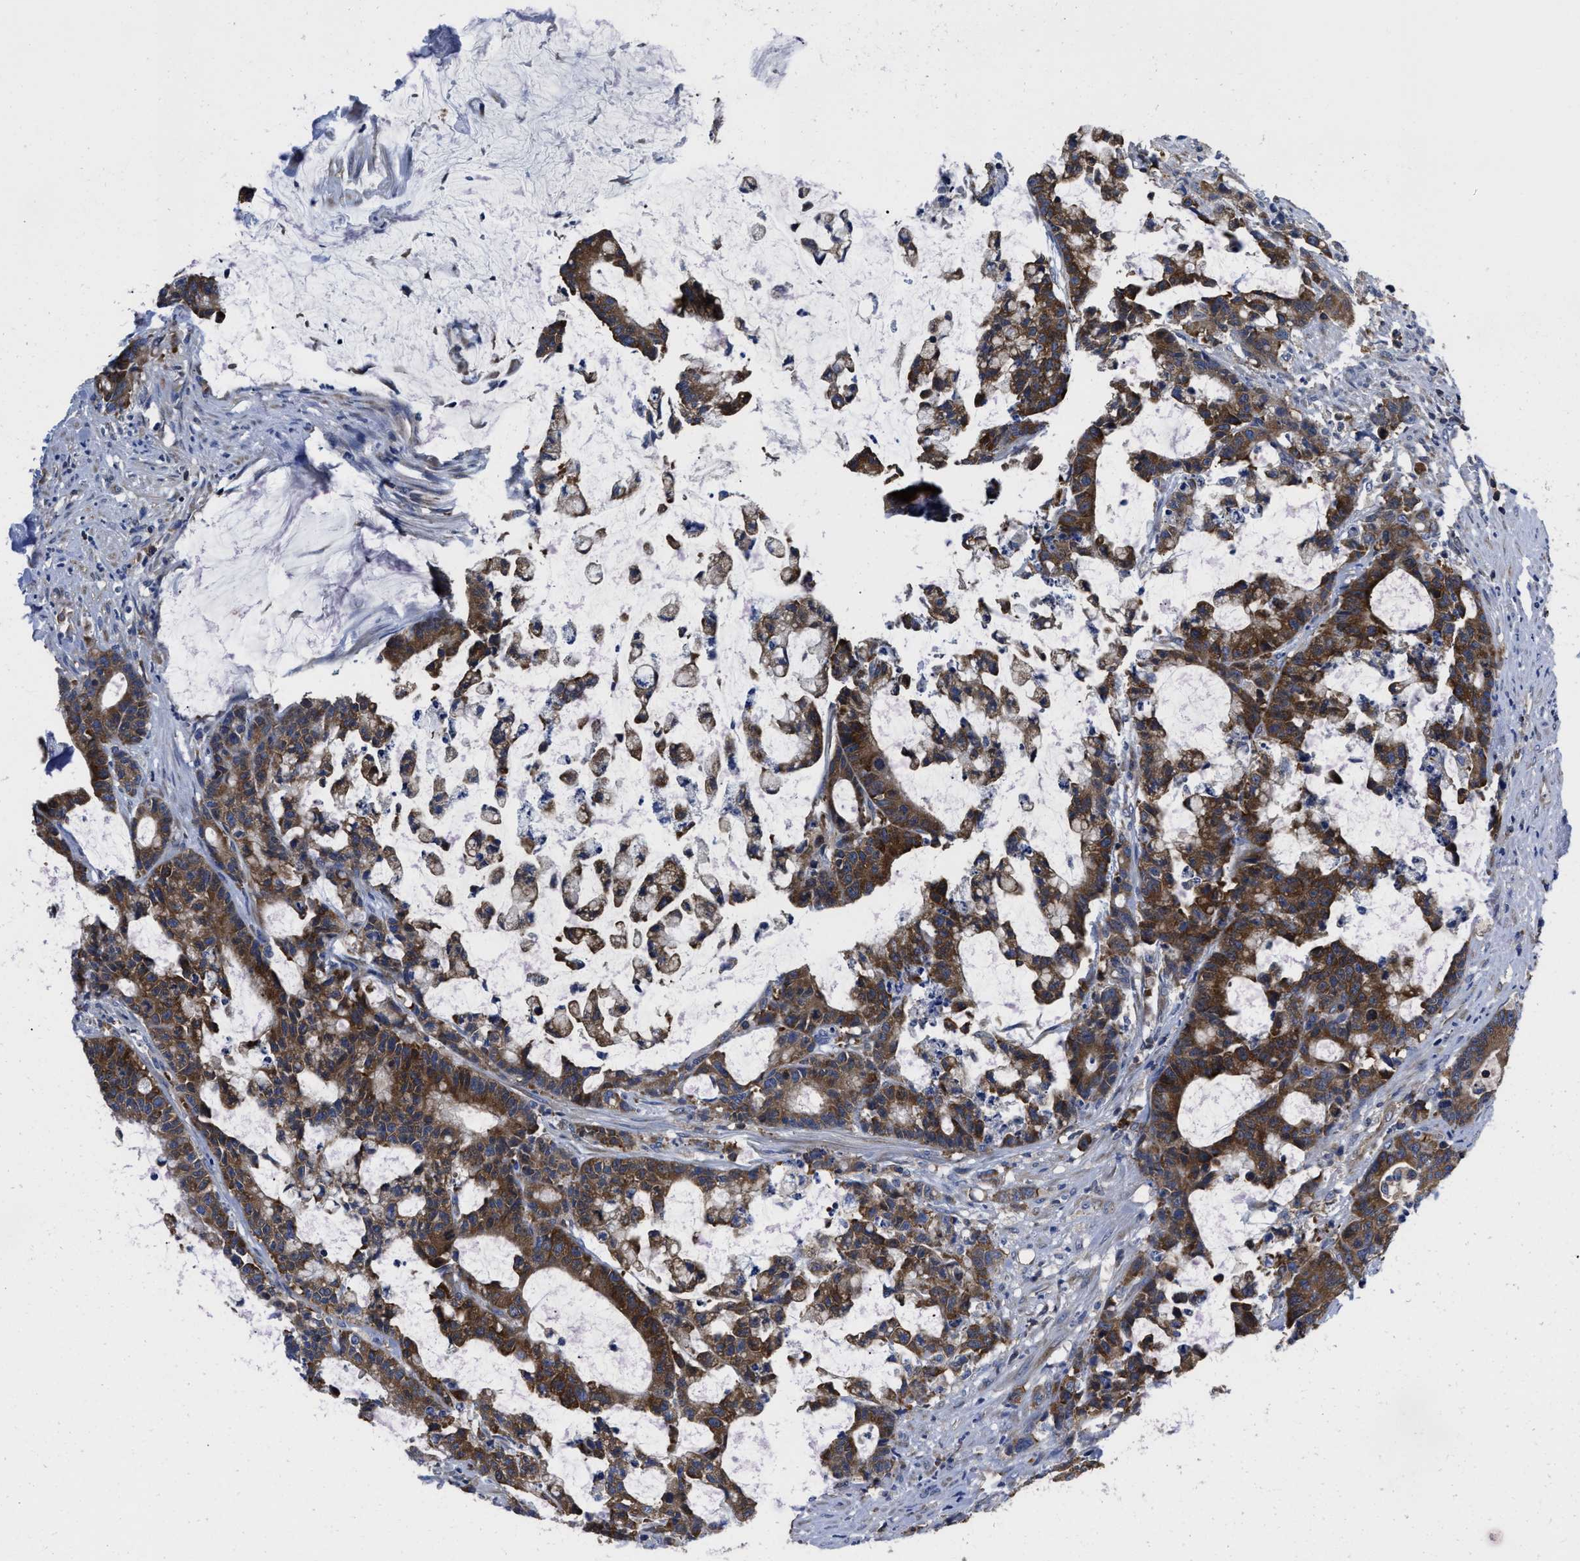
{"staining": {"intensity": "strong", "quantity": ">75%", "location": "cytoplasmic/membranous"}, "tissue": "colorectal cancer", "cell_type": "Tumor cells", "image_type": "cancer", "snomed": [{"axis": "morphology", "description": "Adenocarcinoma, NOS"}, {"axis": "topography", "description": "Colon"}], "caption": "This micrograph shows adenocarcinoma (colorectal) stained with immunohistochemistry (IHC) to label a protein in brown. The cytoplasmic/membranous of tumor cells show strong positivity for the protein. Nuclei are counter-stained blue.", "gene": "YARS1", "patient": {"sex": "female", "age": 84}}